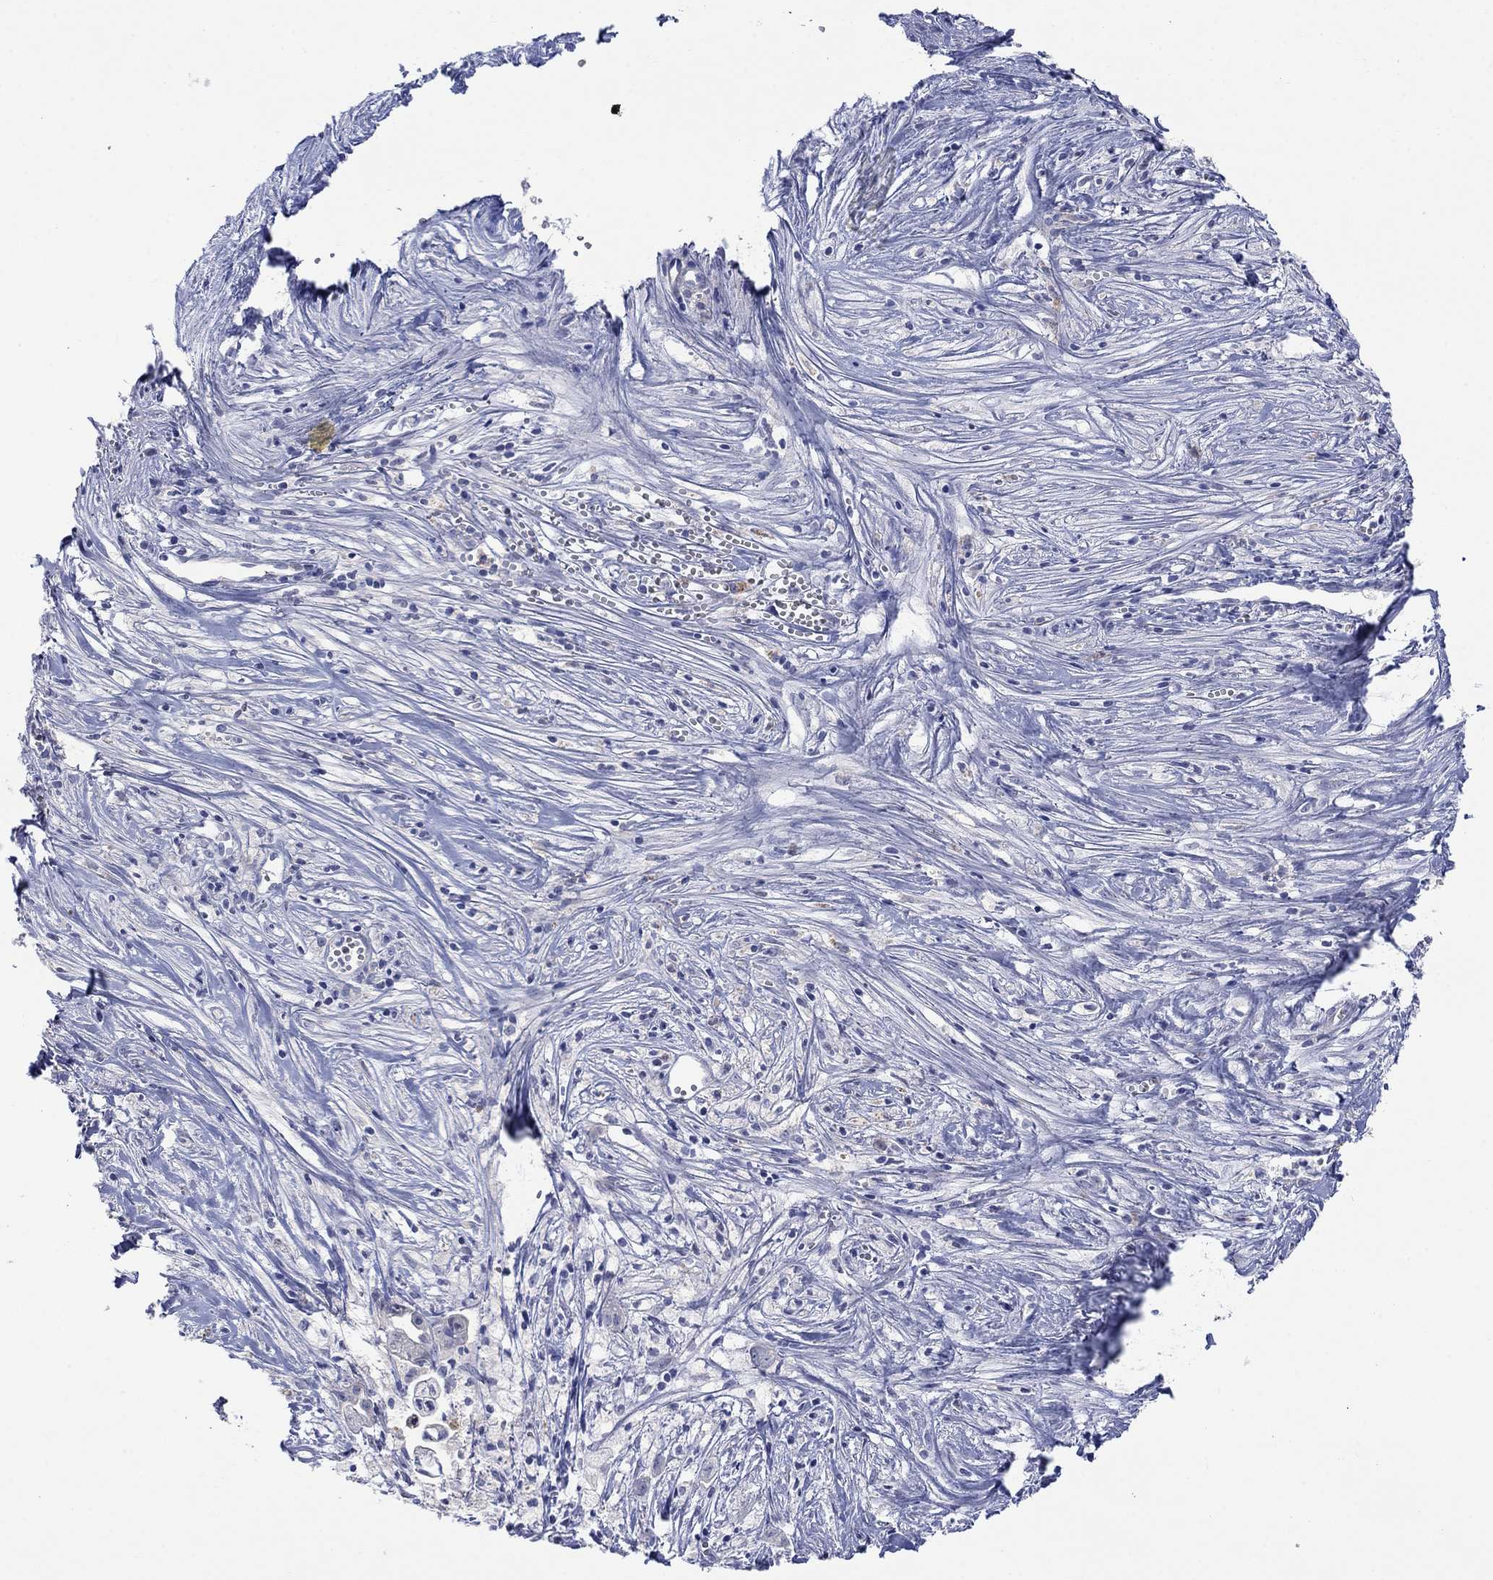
{"staining": {"intensity": "negative", "quantity": "none", "location": "none"}, "tissue": "pancreatic cancer", "cell_type": "Tumor cells", "image_type": "cancer", "snomed": [{"axis": "morphology", "description": "Adenocarcinoma, NOS"}, {"axis": "topography", "description": "Pancreas"}], "caption": "This is an immunohistochemistry histopathology image of pancreatic cancer (adenocarcinoma). There is no staining in tumor cells.", "gene": "PTPRZ1", "patient": {"sex": "male", "age": 71}}